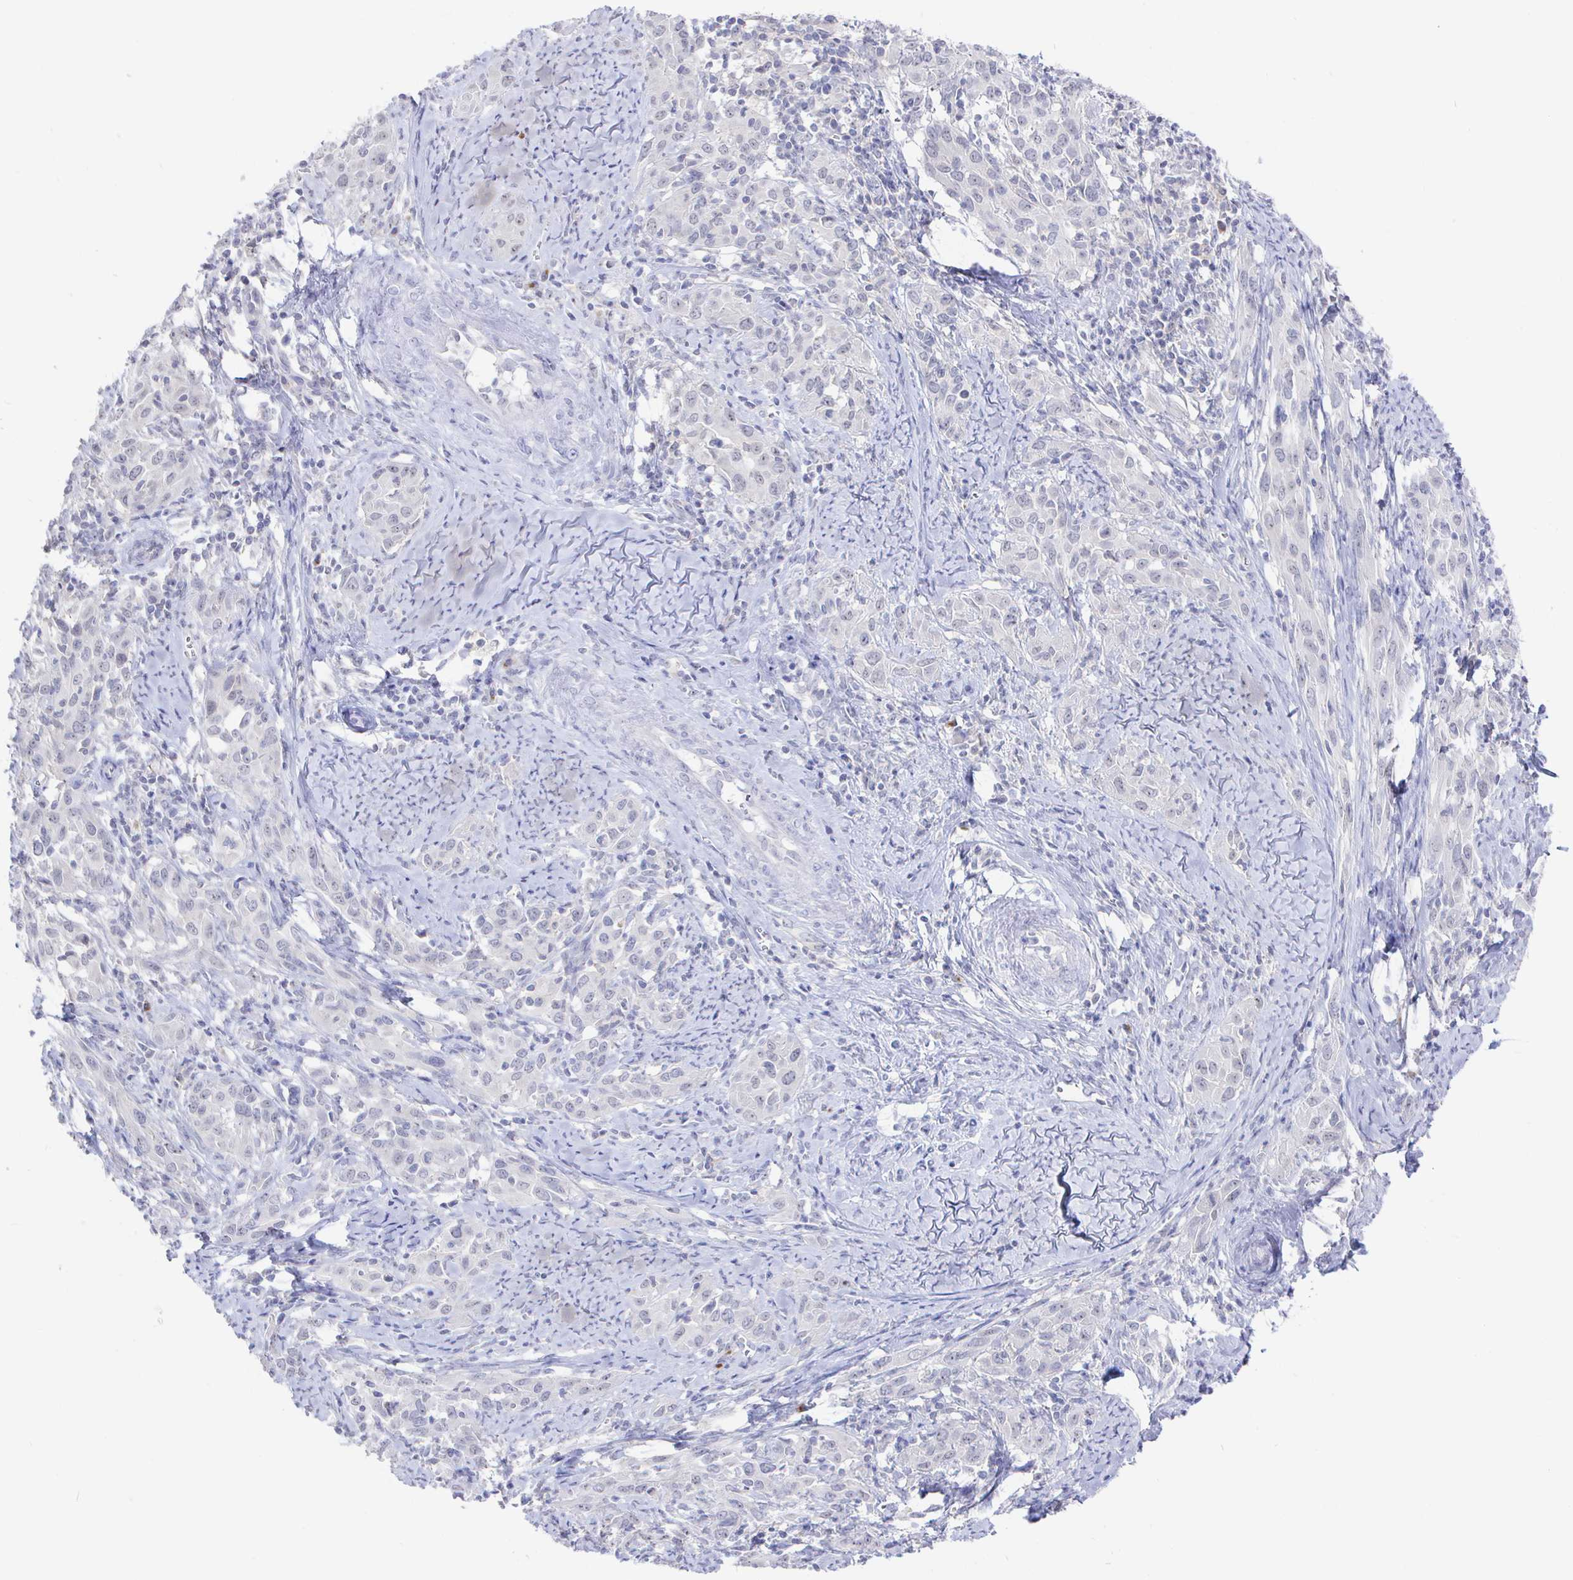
{"staining": {"intensity": "negative", "quantity": "none", "location": "none"}, "tissue": "cervical cancer", "cell_type": "Tumor cells", "image_type": "cancer", "snomed": [{"axis": "morphology", "description": "Squamous cell carcinoma, NOS"}, {"axis": "topography", "description": "Cervix"}], "caption": "An immunohistochemistry (IHC) micrograph of cervical cancer is shown. There is no staining in tumor cells of cervical cancer.", "gene": "LRRC23", "patient": {"sex": "female", "age": 51}}